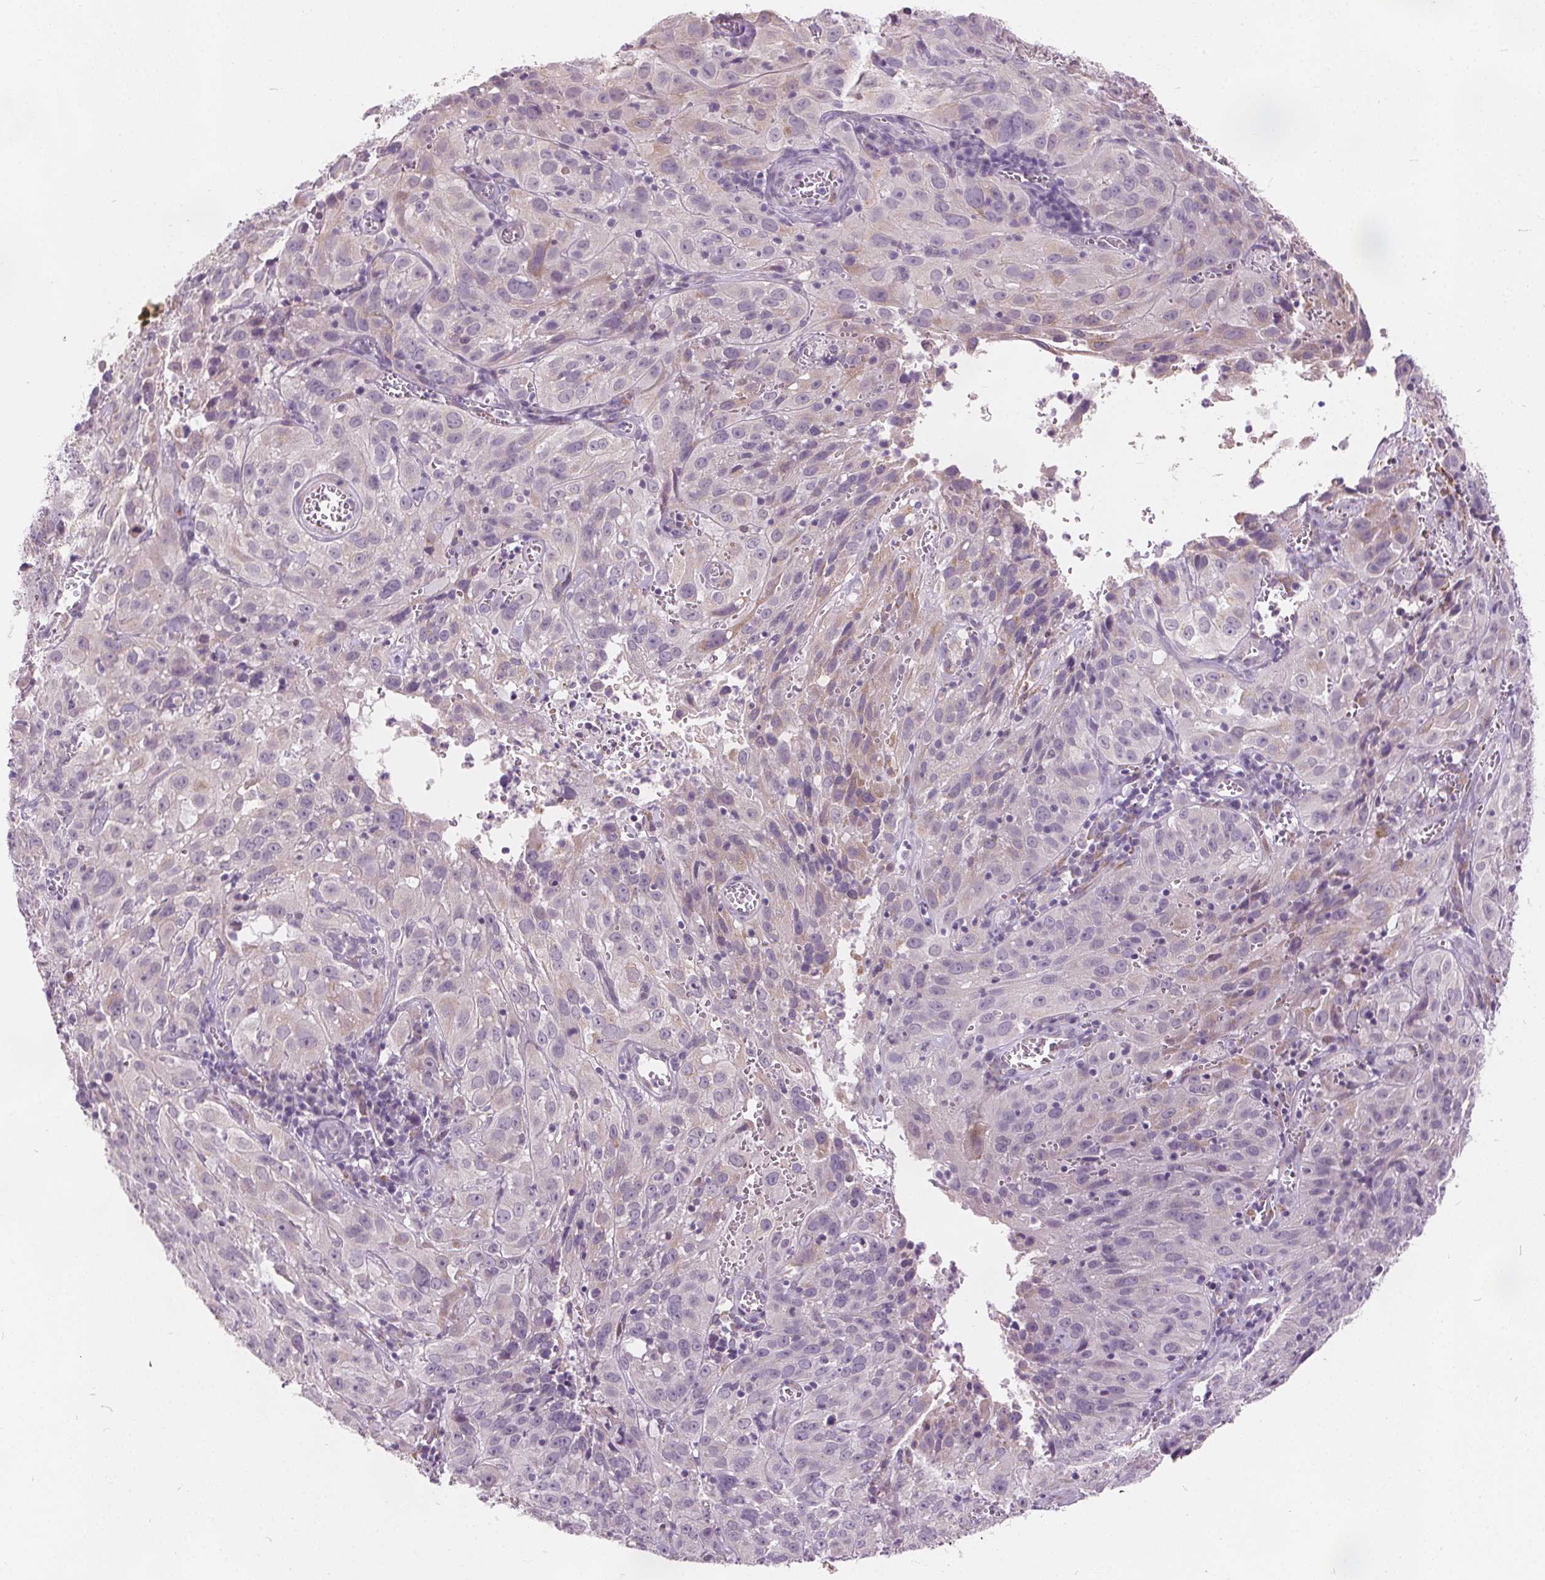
{"staining": {"intensity": "negative", "quantity": "none", "location": "none"}, "tissue": "cervical cancer", "cell_type": "Tumor cells", "image_type": "cancer", "snomed": [{"axis": "morphology", "description": "Squamous cell carcinoma, NOS"}, {"axis": "topography", "description": "Cervix"}], "caption": "Tumor cells show no significant protein staining in squamous cell carcinoma (cervical). The staining is performed using DAB (3,3'-diaminobenzidine) brown chromogen with nuclei counter-stained in using hematoxylin.", "gene": "ACOX2", "patient": {"sex": "female", "age": 32}}